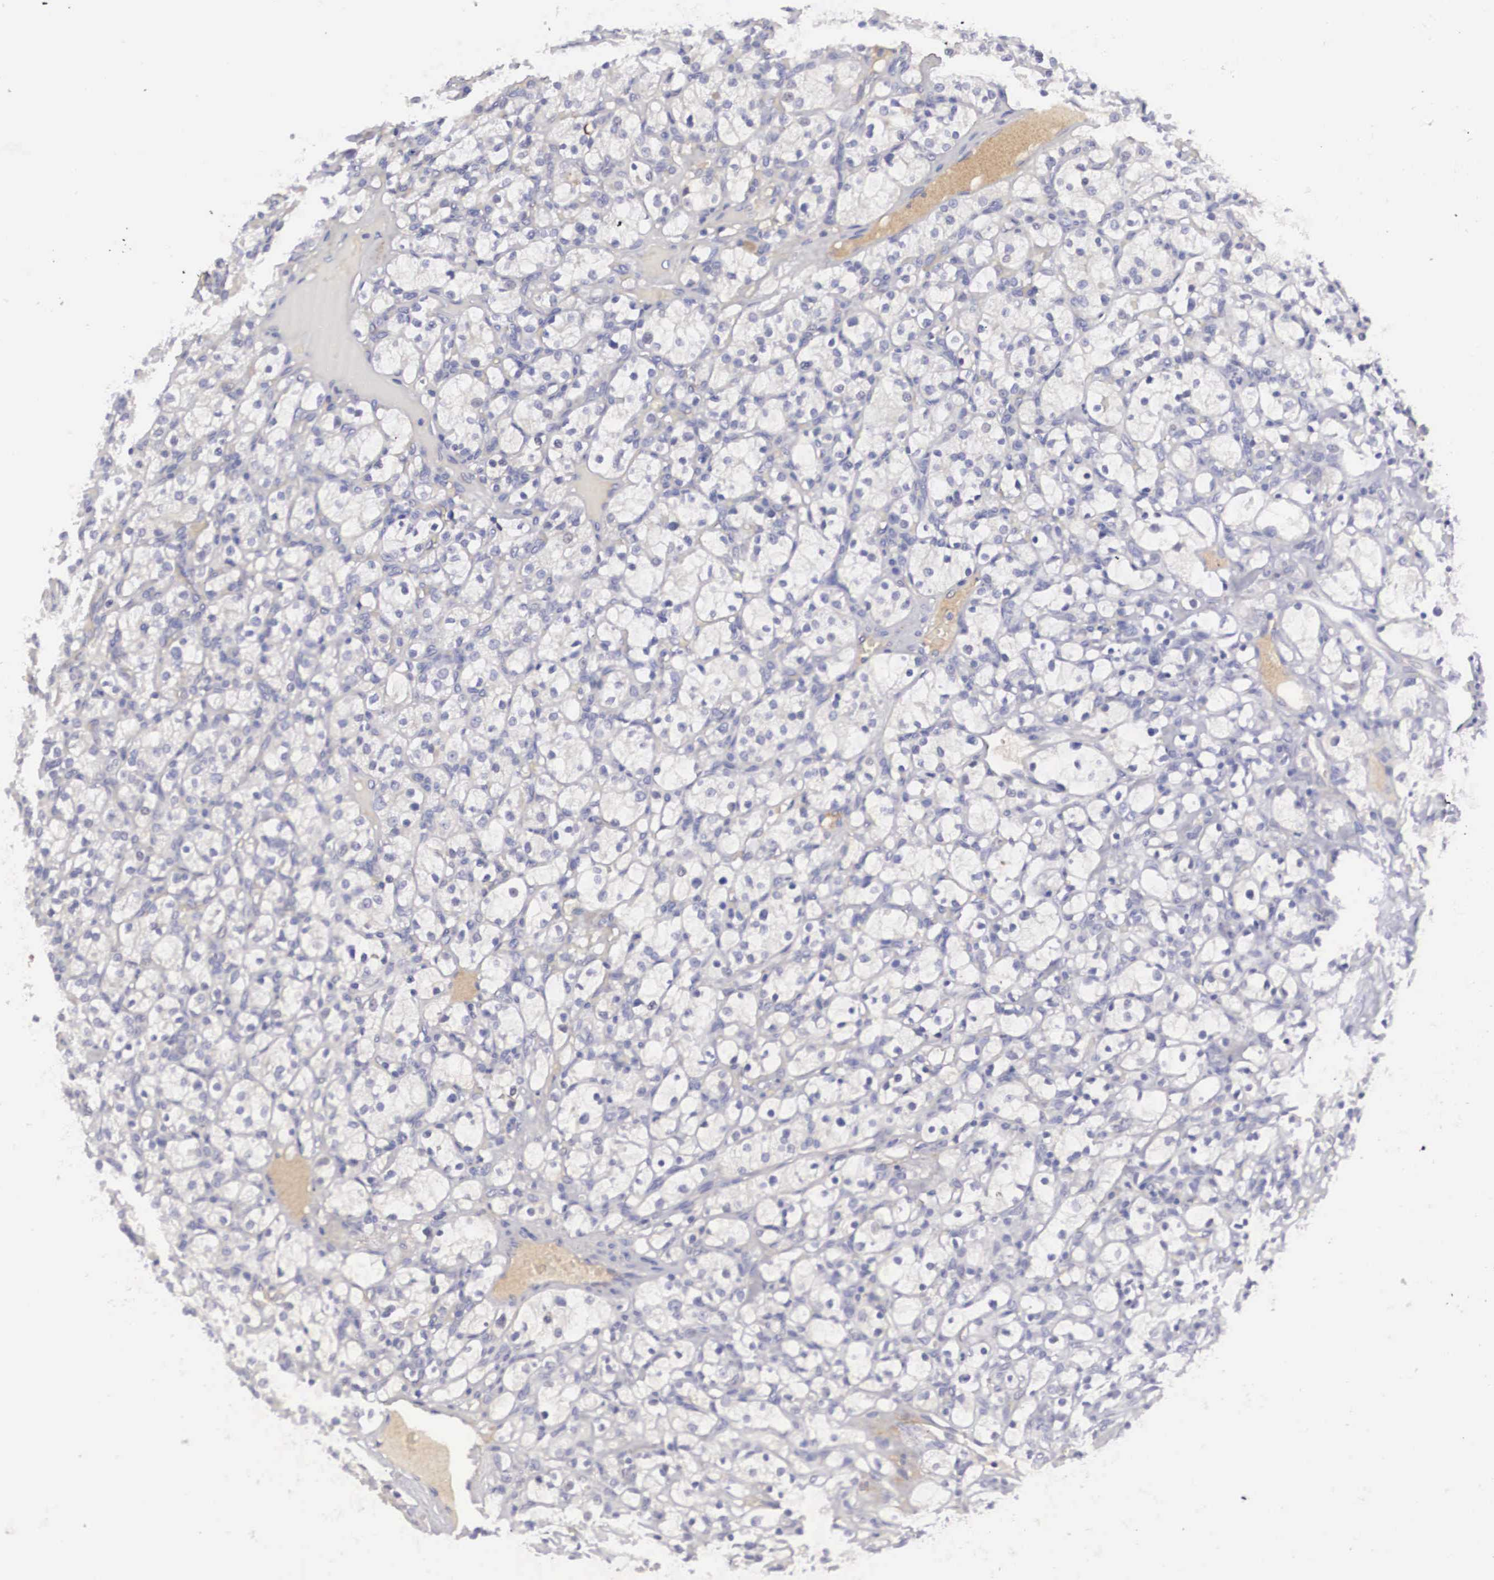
{"staining": {"intensity": "negative", "quantity": "none", "location": "none"}, "tissue": "renal cancer", "cell_type": "Tumor cells", "image_type": "cancer", "snomed": [{"axis": "morphology", "description": "Adenocarcinoma, NOS"}, {"axis": "topography", "description": "Kidney"}], "caption": "The image displays no significant staining in tumor cells of renal cancer (adenocarcinoma).", "gene": "CLU", "patient": {"sex": "female", "age": 83}}